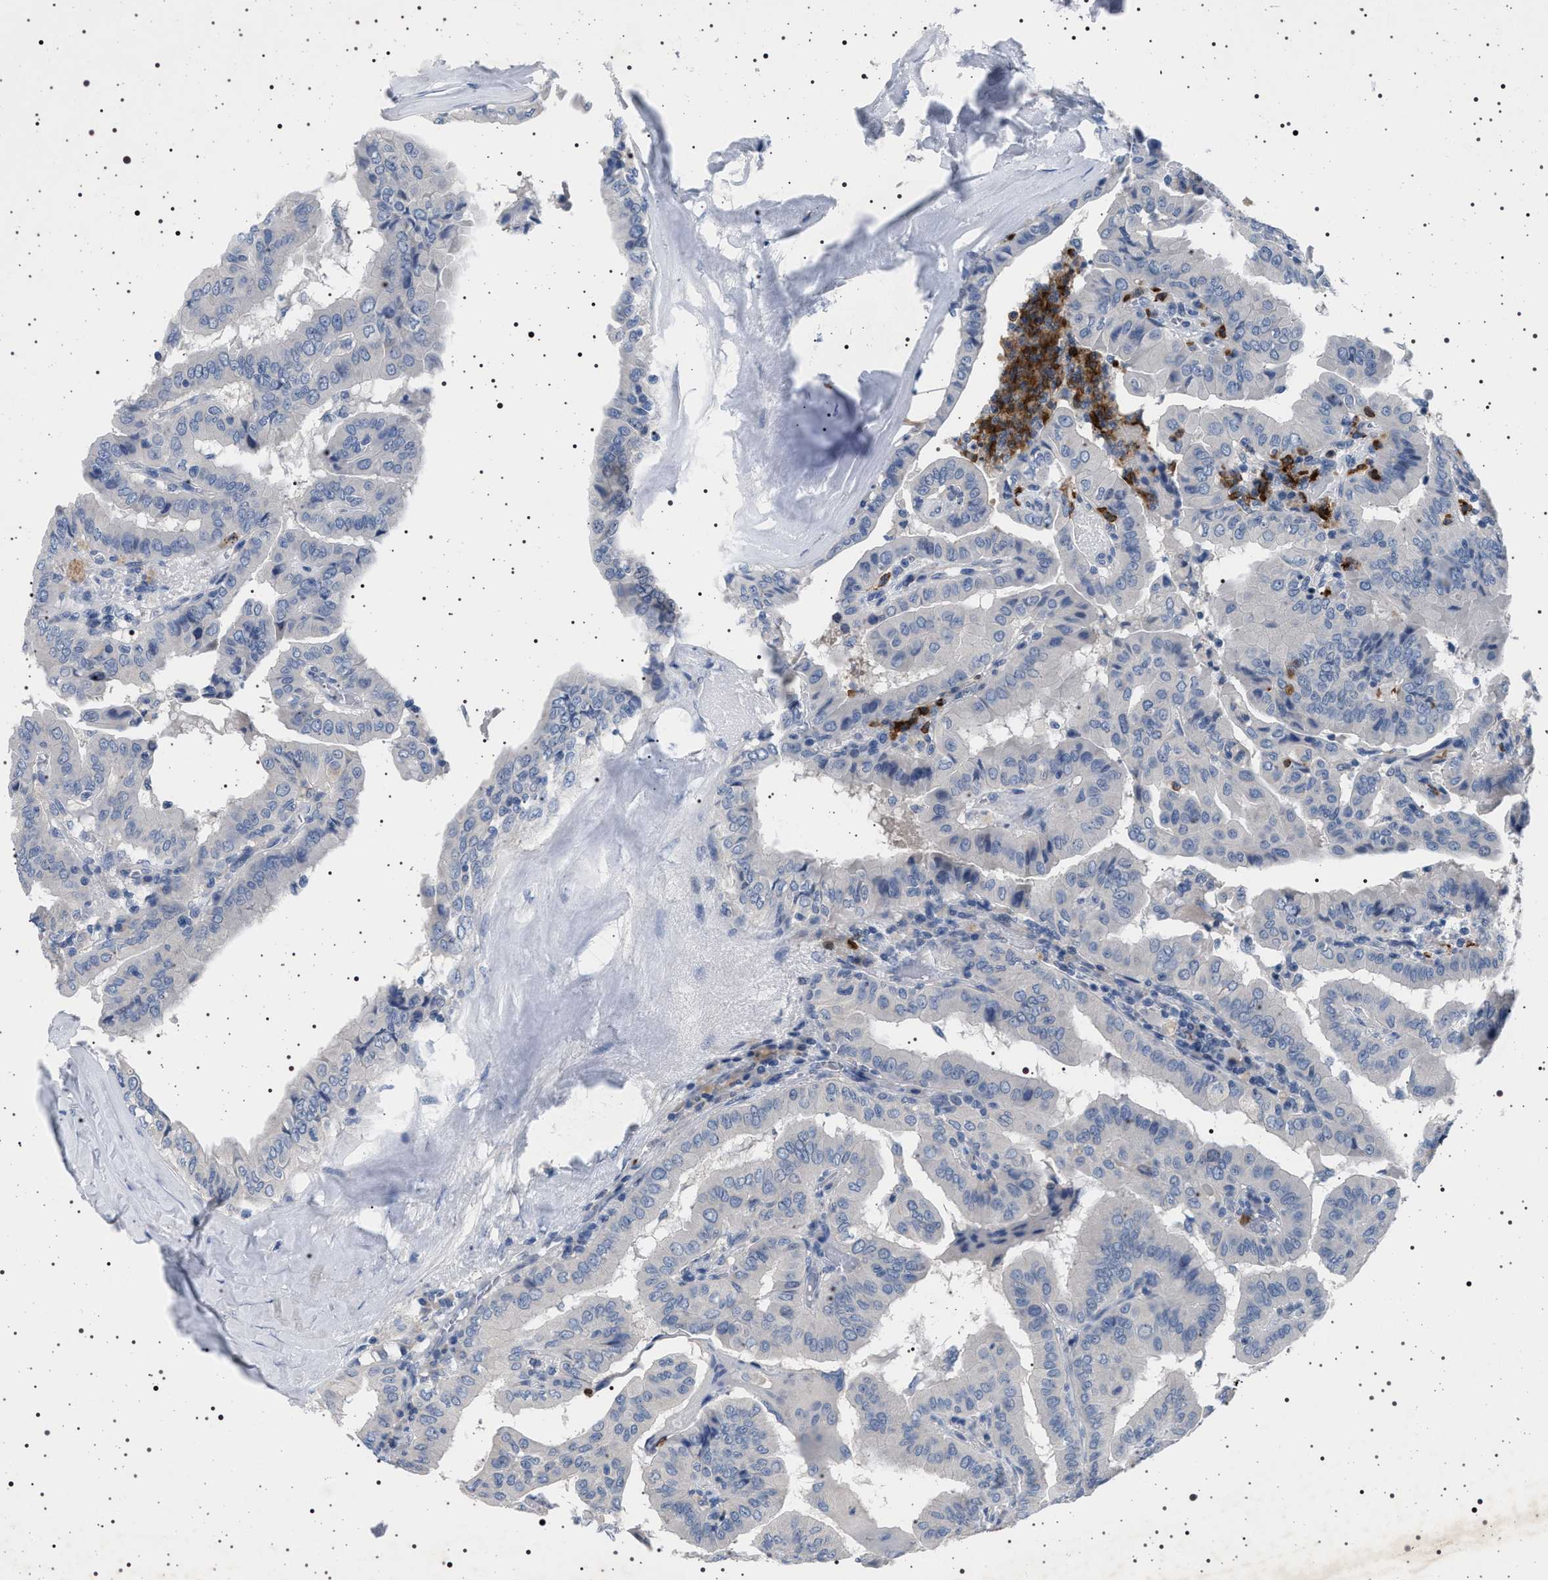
{"staining": {"intensity": "negative", "quantity": "none", "location": "none"}, "tissue": "thyroid cancer", "cell_type": "Tumor cells", "image_type": "cancer", "snomed": [{"axis": "morphology", "description": "Papillary adenocarcinoma, NOS"}, {"axis": "topography", "description": "Thyroid gland"}], "caption": "The IHC image has no significant positivity in tumor cells of papillary adenocarcinoma (thyroid) tissue.", "gene": "NAT9", "patient": {"sex": "male", "age": 33}}